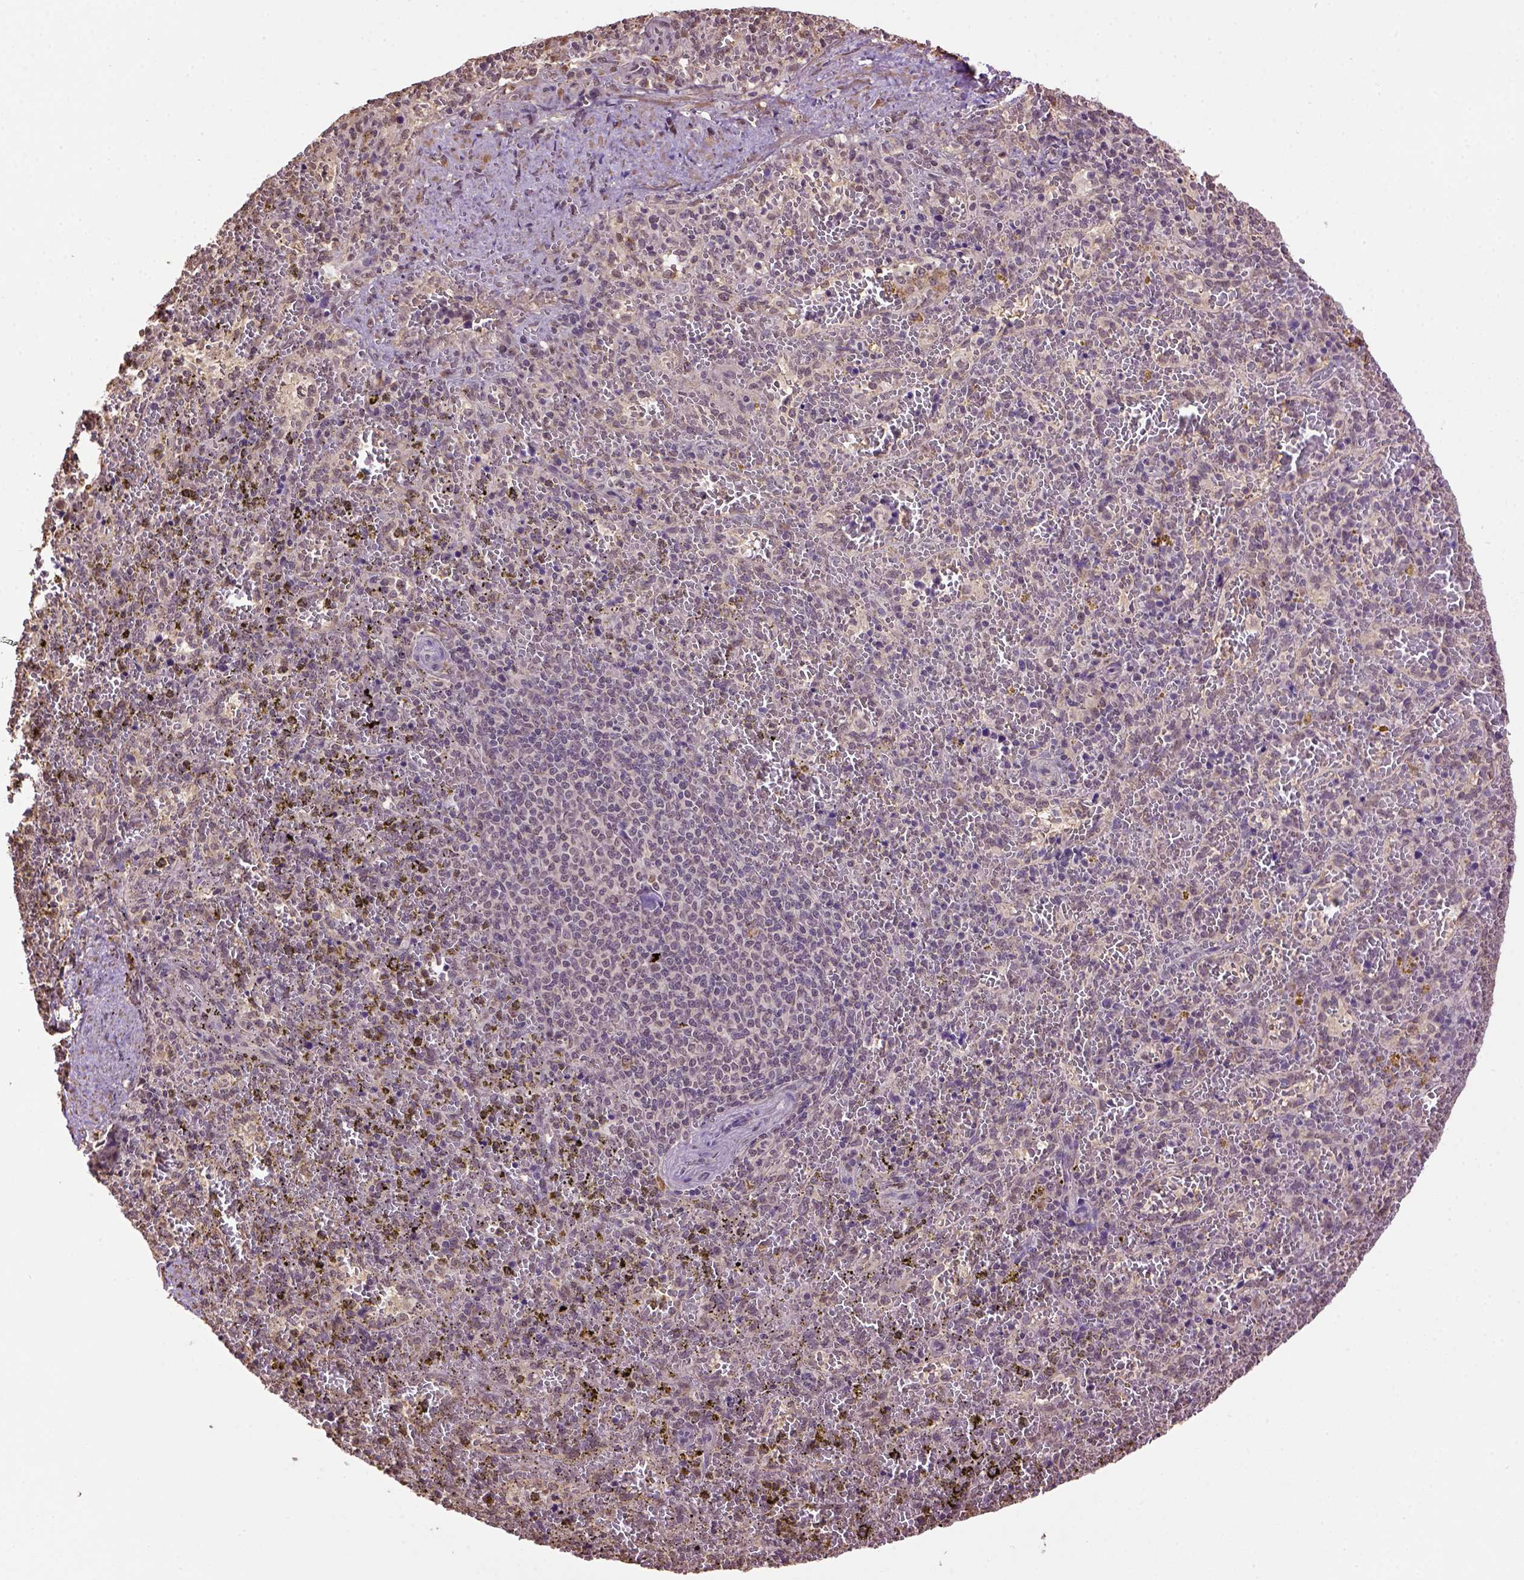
{"staining": {"intensity": "negative", "quantity": "none", "location": "none"}, "tissue": "spleen", "cell_type": "Cells in red pulp", "image_type": "normal", "snomed": [{"axis": "morphology", "description": "Normal tissue, NOS"}, {"axis": "topography", "description": "Spleen"}], "caption": "A high-resolution micrograph shows IHC staining of benign spleen, which displays no significant positivity in cells in red pulp. (Immunohistochemistry (ihc), brightfield microscopy, high magnification).", "gene": "WDR17", "patient": {"sex": "female", "age": 50}}